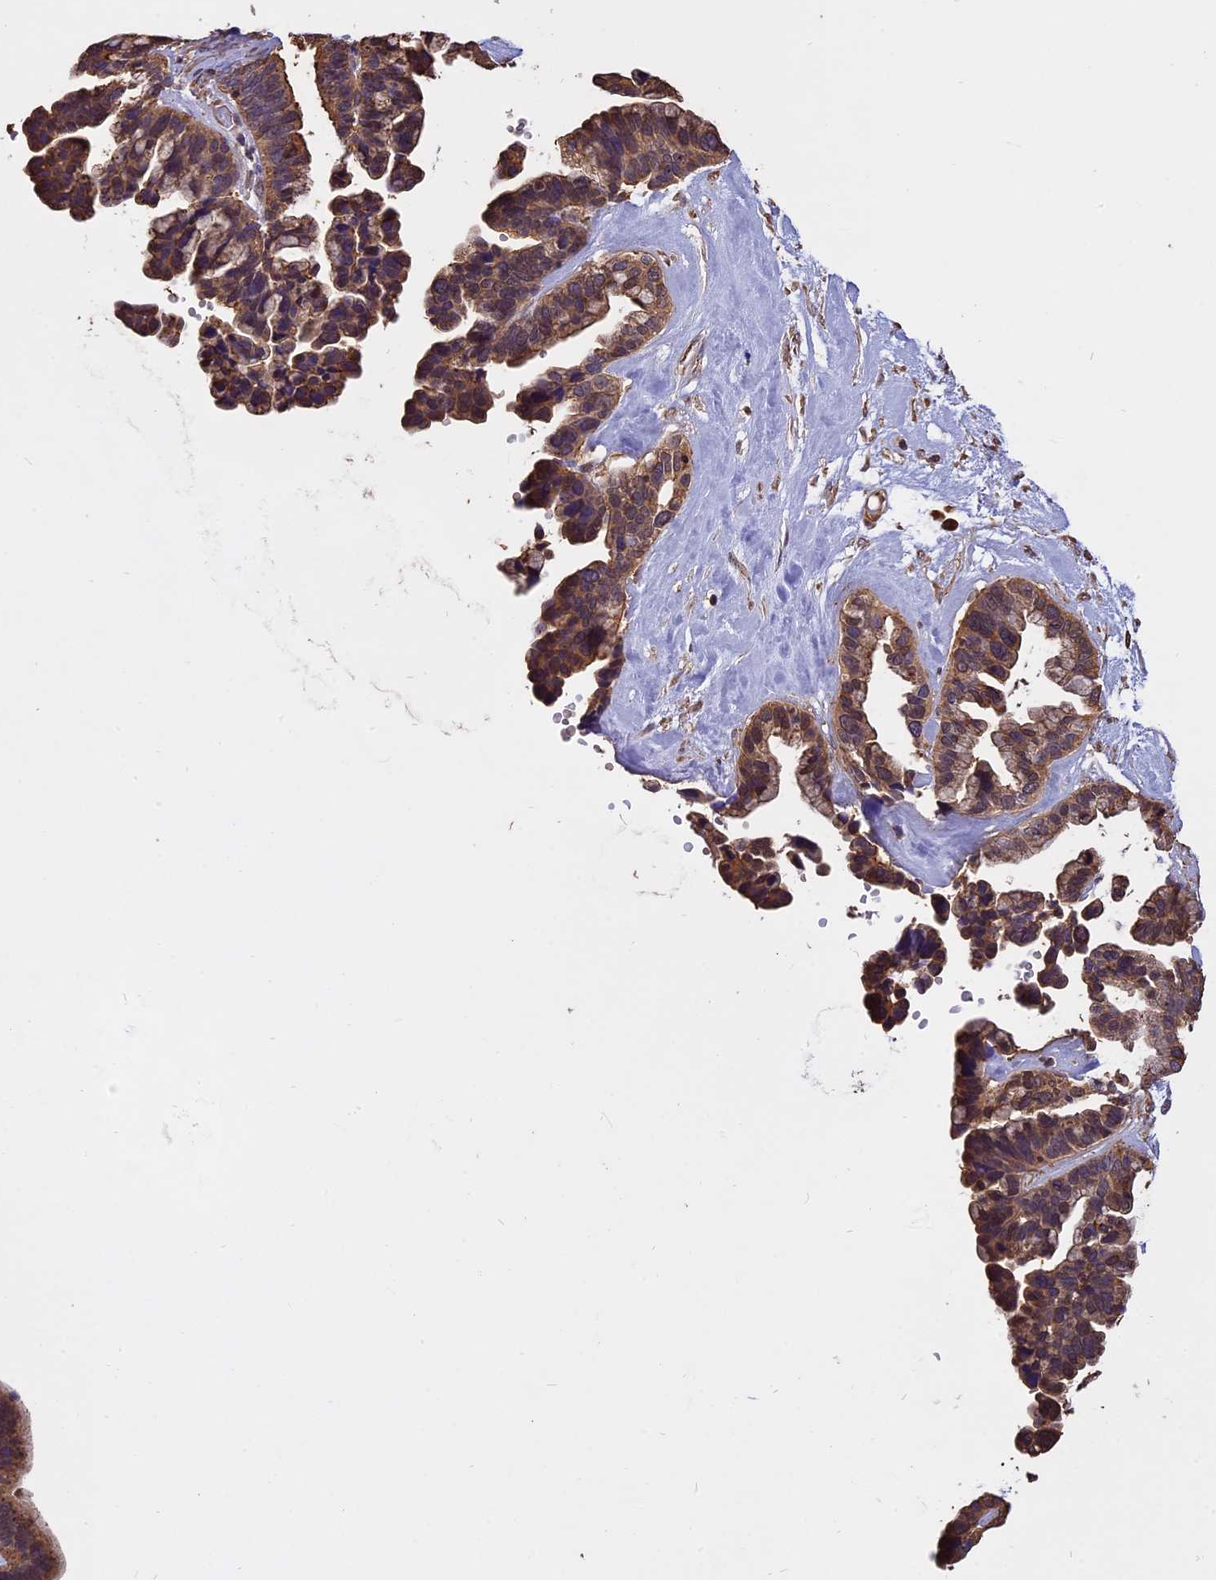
{"staining": {"intensity": "weak", "quantity": ">75%", "location": "cytoplasmic/membranous"}, "tissue": "ovarian cancer", "cell_type": "Tumor cells", "image_type": "cancer", "snomed": [{"axis": "morphology", "description": "Cystadenocarcinoma, serous, NOS"}, {"axis": "topography", "description": "Ovary"}], "caption": "Ovarian cancer stained for a protein reveals weak cytoplasmic/membranous positivity in tumor cells. (DAB (3,3'-diaminobenzidine) IHC, brown staining for protein, blue staining for nuclei).", "gene": "CHMP2A", "patient": {"sex": "female", "age": 56}}